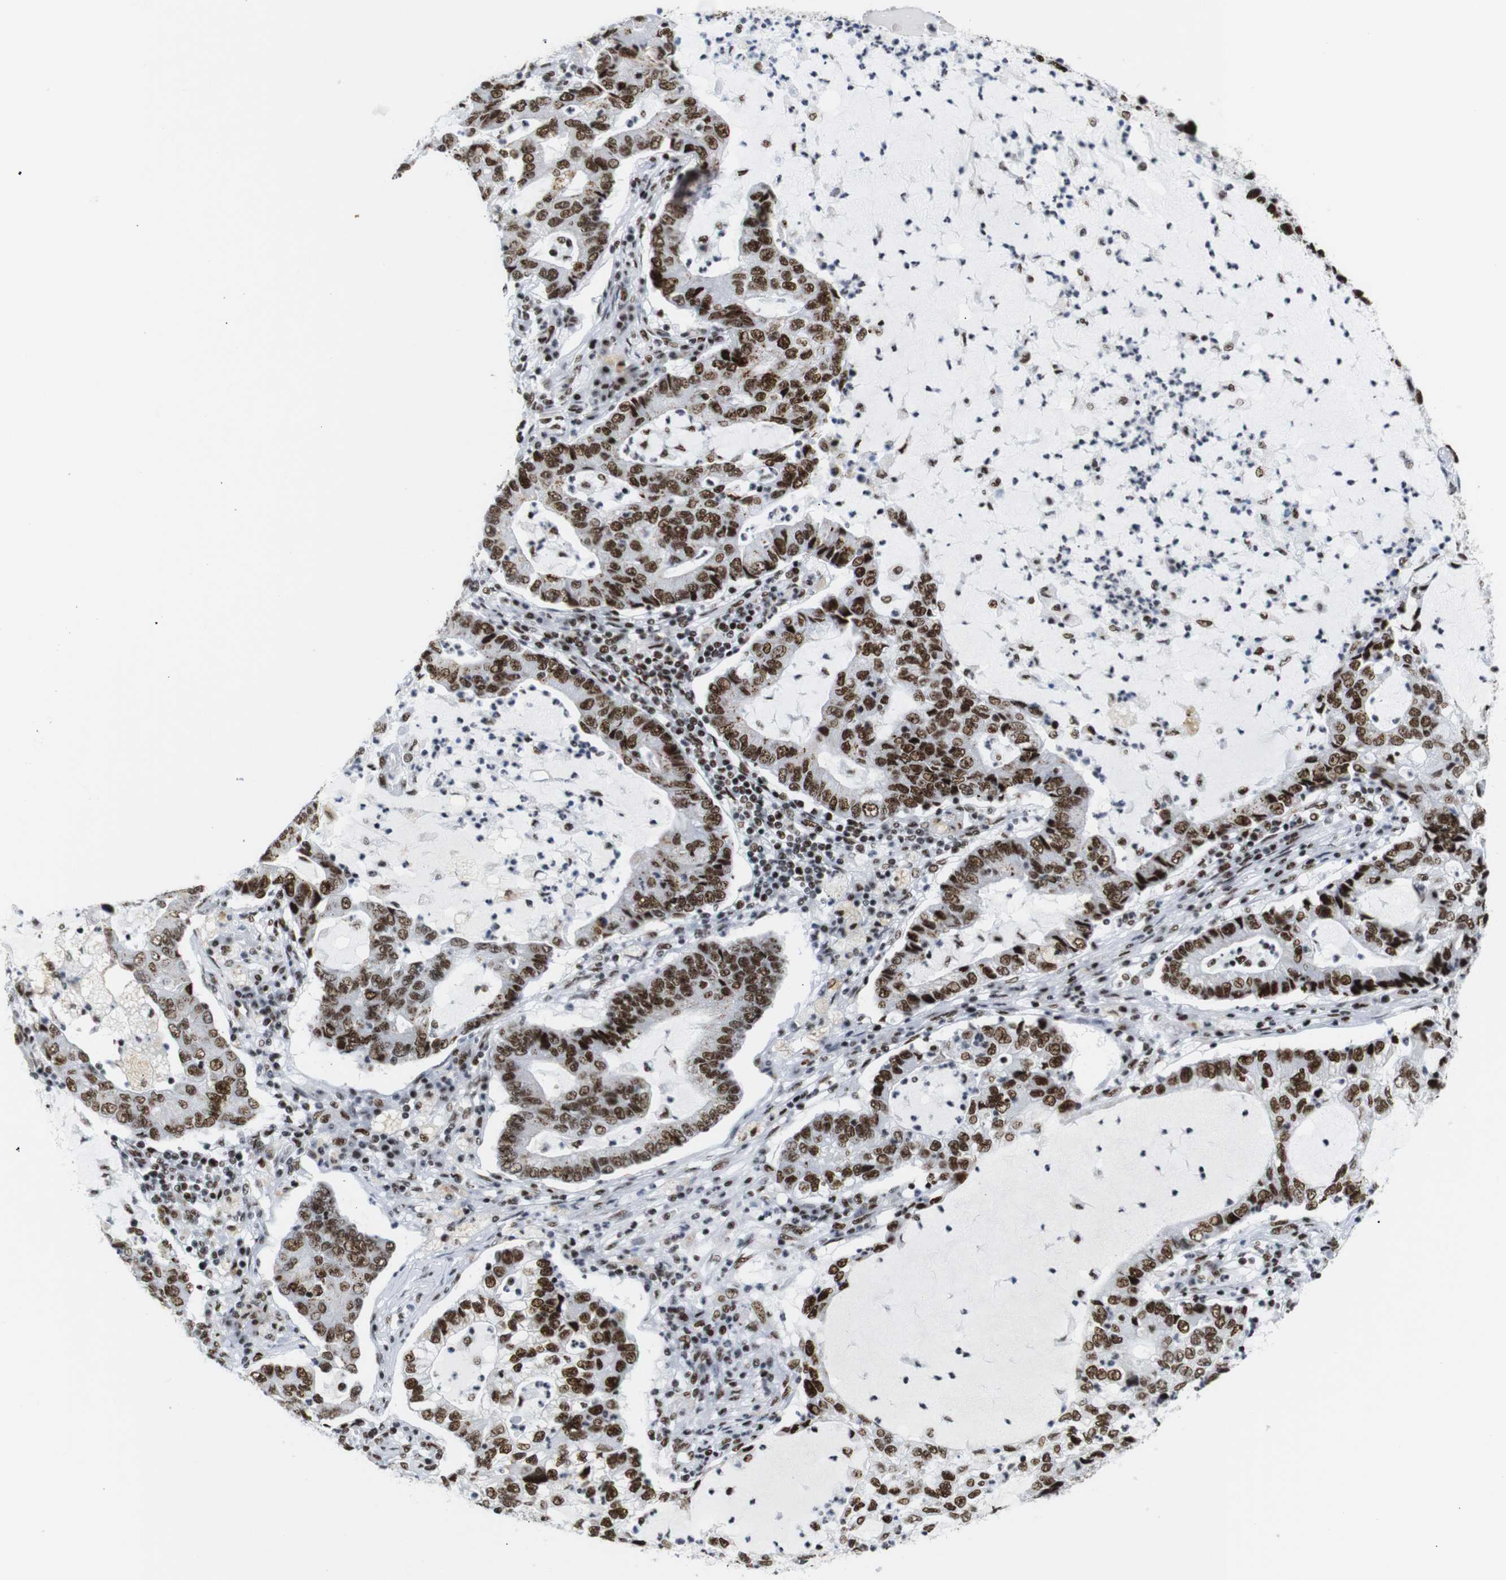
{"staining": {"intensity": "strong", "quantity": ">75%", "location": "nuclear"}, "tissue": "lung cancer", "cell_type": "Tumor cells", "image_type": "cancer", "snomed": [{"axis": "morphology", "description": "Adenocarcinoma, NOS"}, {"axis": "topography", "description": "Lung"}], "caption": "This is a histology image of IHC staining of lung adenocarcinoma, which shows strong staining in the nuclear of tumor cells.", "gene": "TRA2B", "patient": {"sex": "female", "age": 51}}